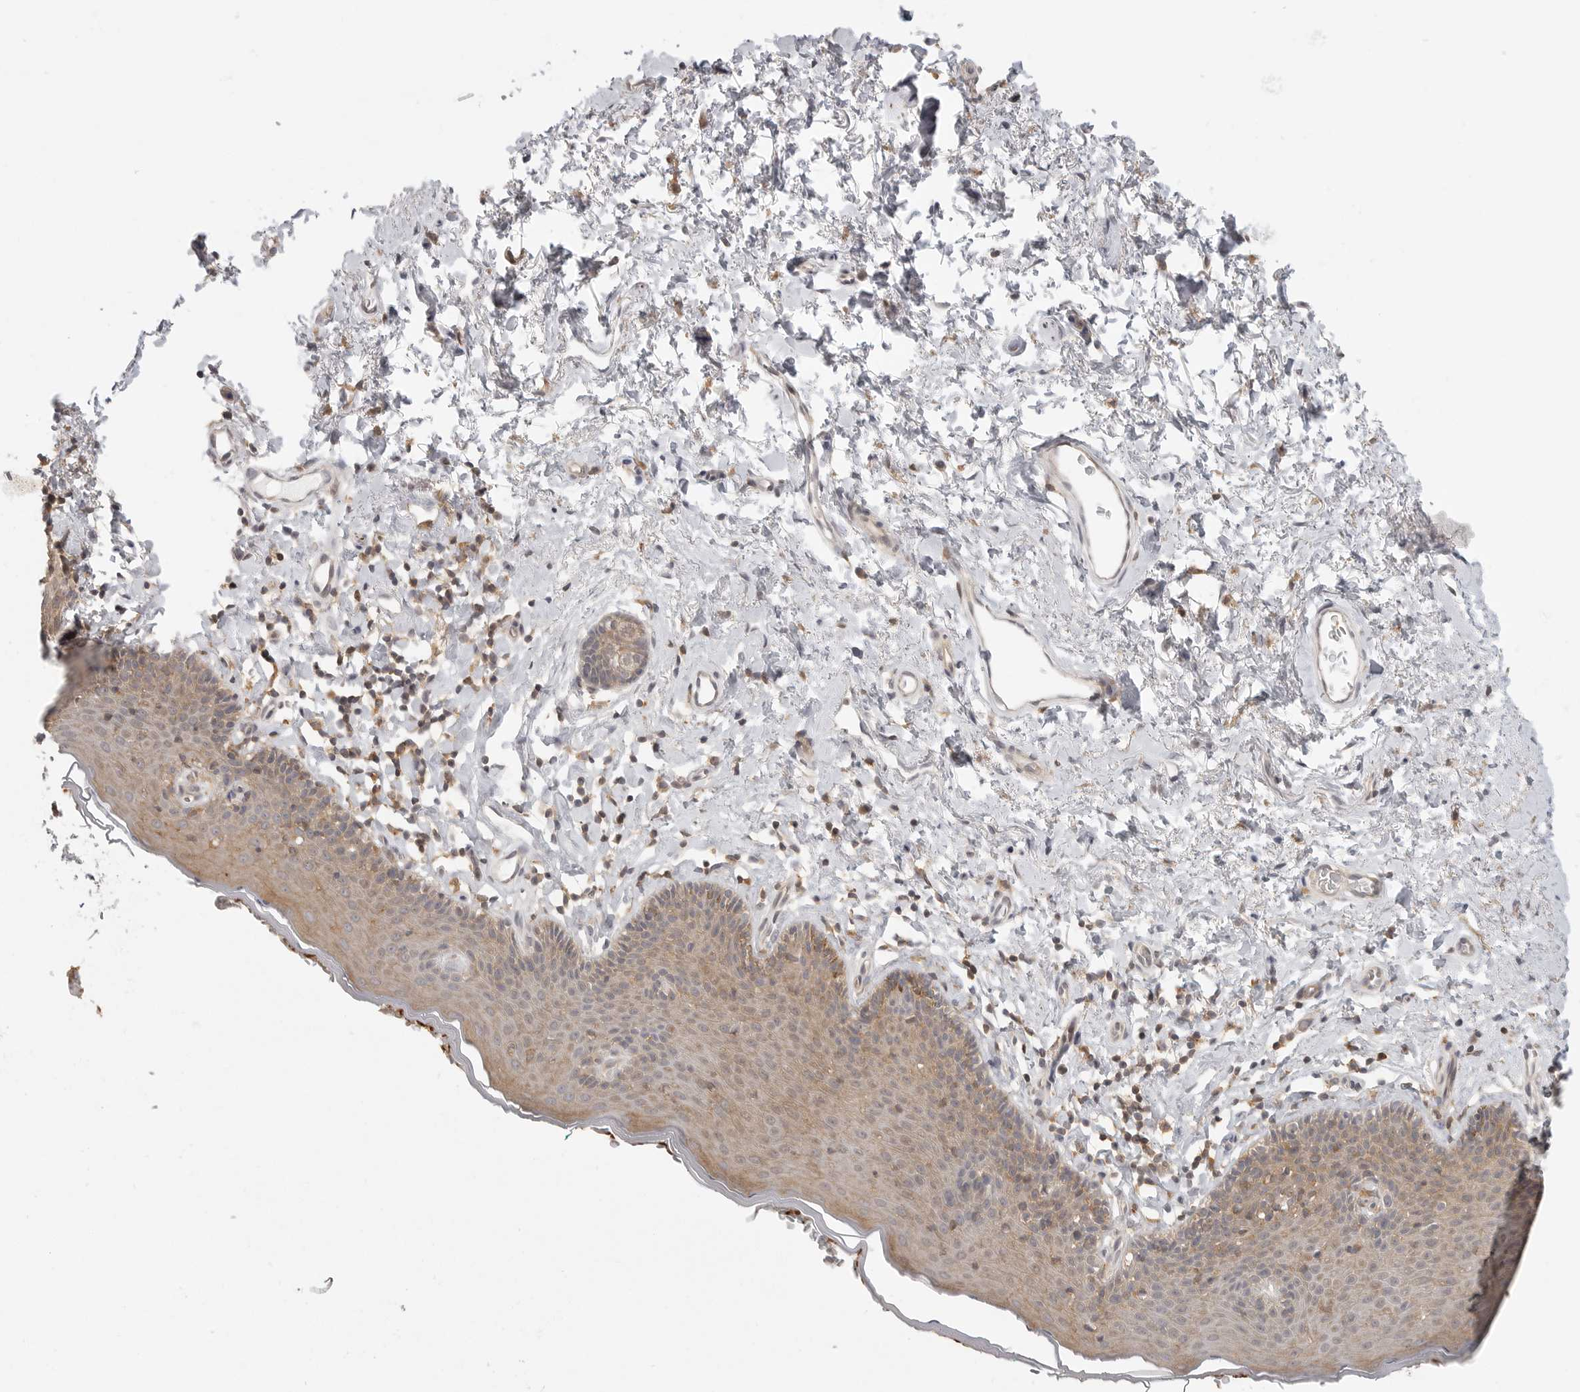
{"staining": {"intensity": "weak", "quantity": ">75%", "location": "cytoplasmic/membranous"}, "tissue": "skin", "cell_type": "Epidermal cells", "image_type": "normal", "snomed": [{"axis": "morphology", "description": "Normal tissue, NOS"}, {"axis": "topography", "description": "Vulva"}], "caption": "Immunohistochemical staining of unremarkable skin reveals weak cytoplasmic/membranous protein staining in about >75% of epidermal cells. (brown staining indicates protein expression, while blue staining denotes nuclei).", "gene": "DBNL", "patient": {"sex": "female", "age": 66}}